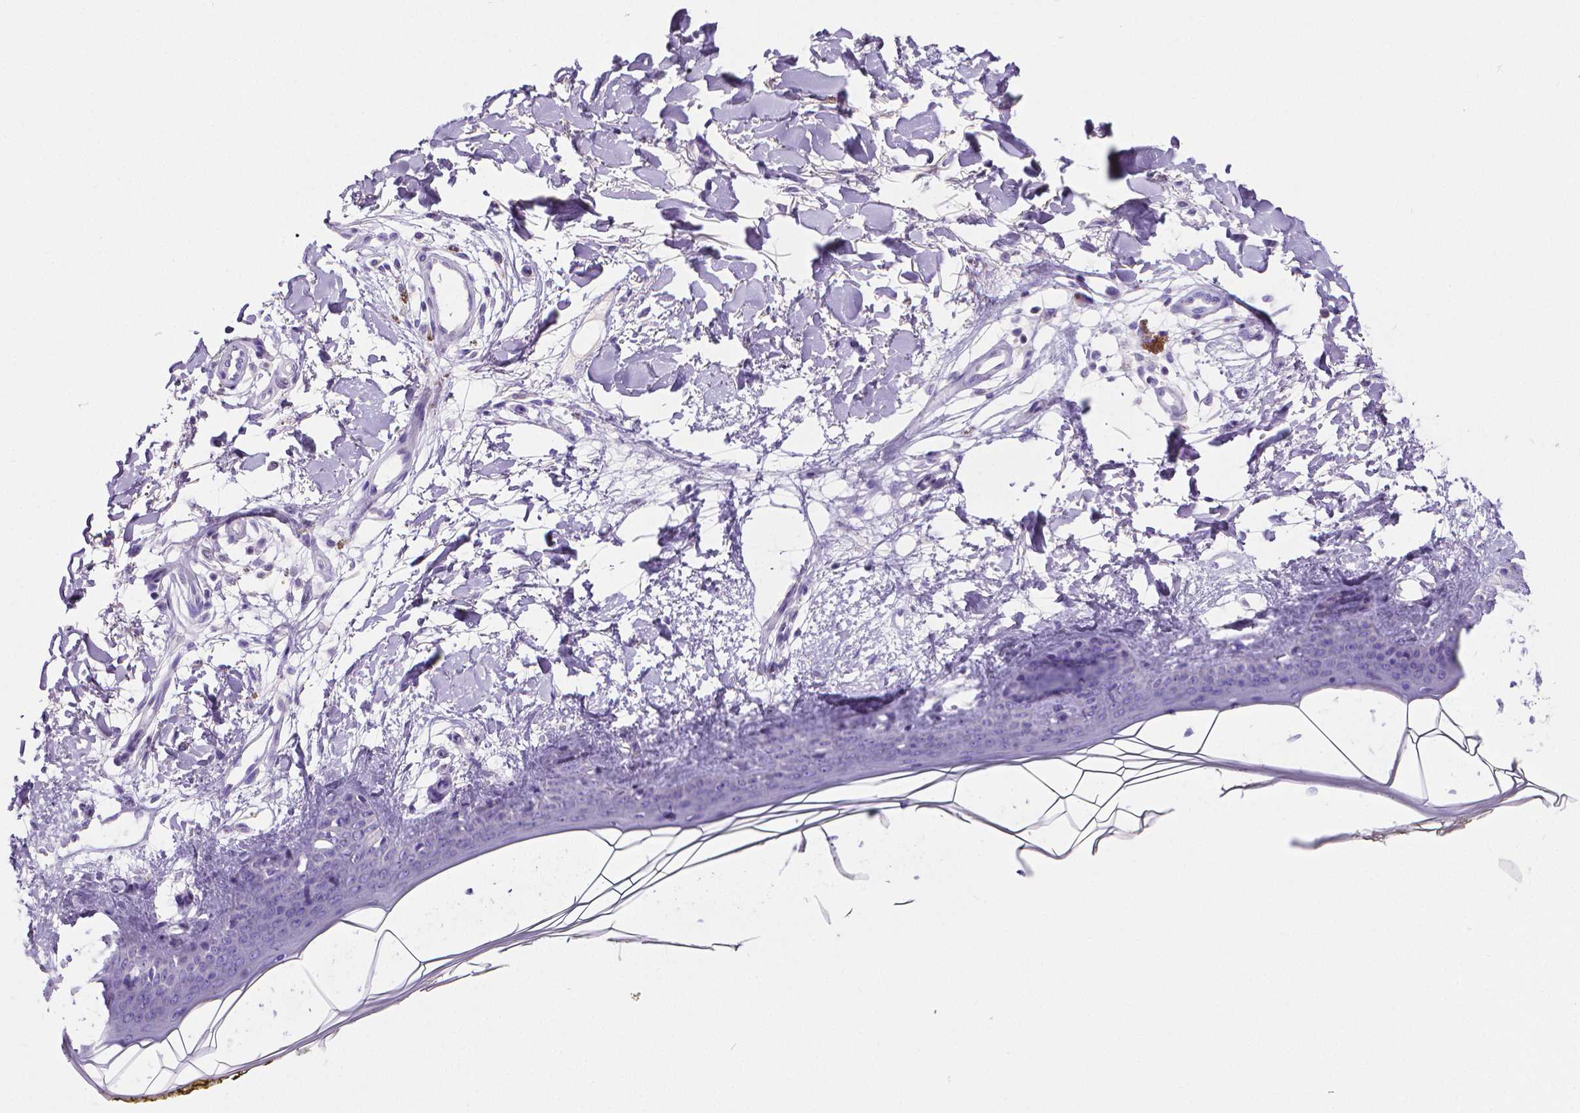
{"staining": {"intensity": "negative", "quantity": "none", "location": "none"}, "tissue": "skin", "cell_type": "Fibroblasts", "image_type": "normal", "snomed": [{"axis": "morphology", "description": "Normal tissue, NOS"}, {"axis": "topography", "description": "Skin"}], "caption": "IHC of benign human skin demonstrates no expression in fibroblasts.", "gene": "MMP9", "patient": {"sex": "female", "age": 34}}